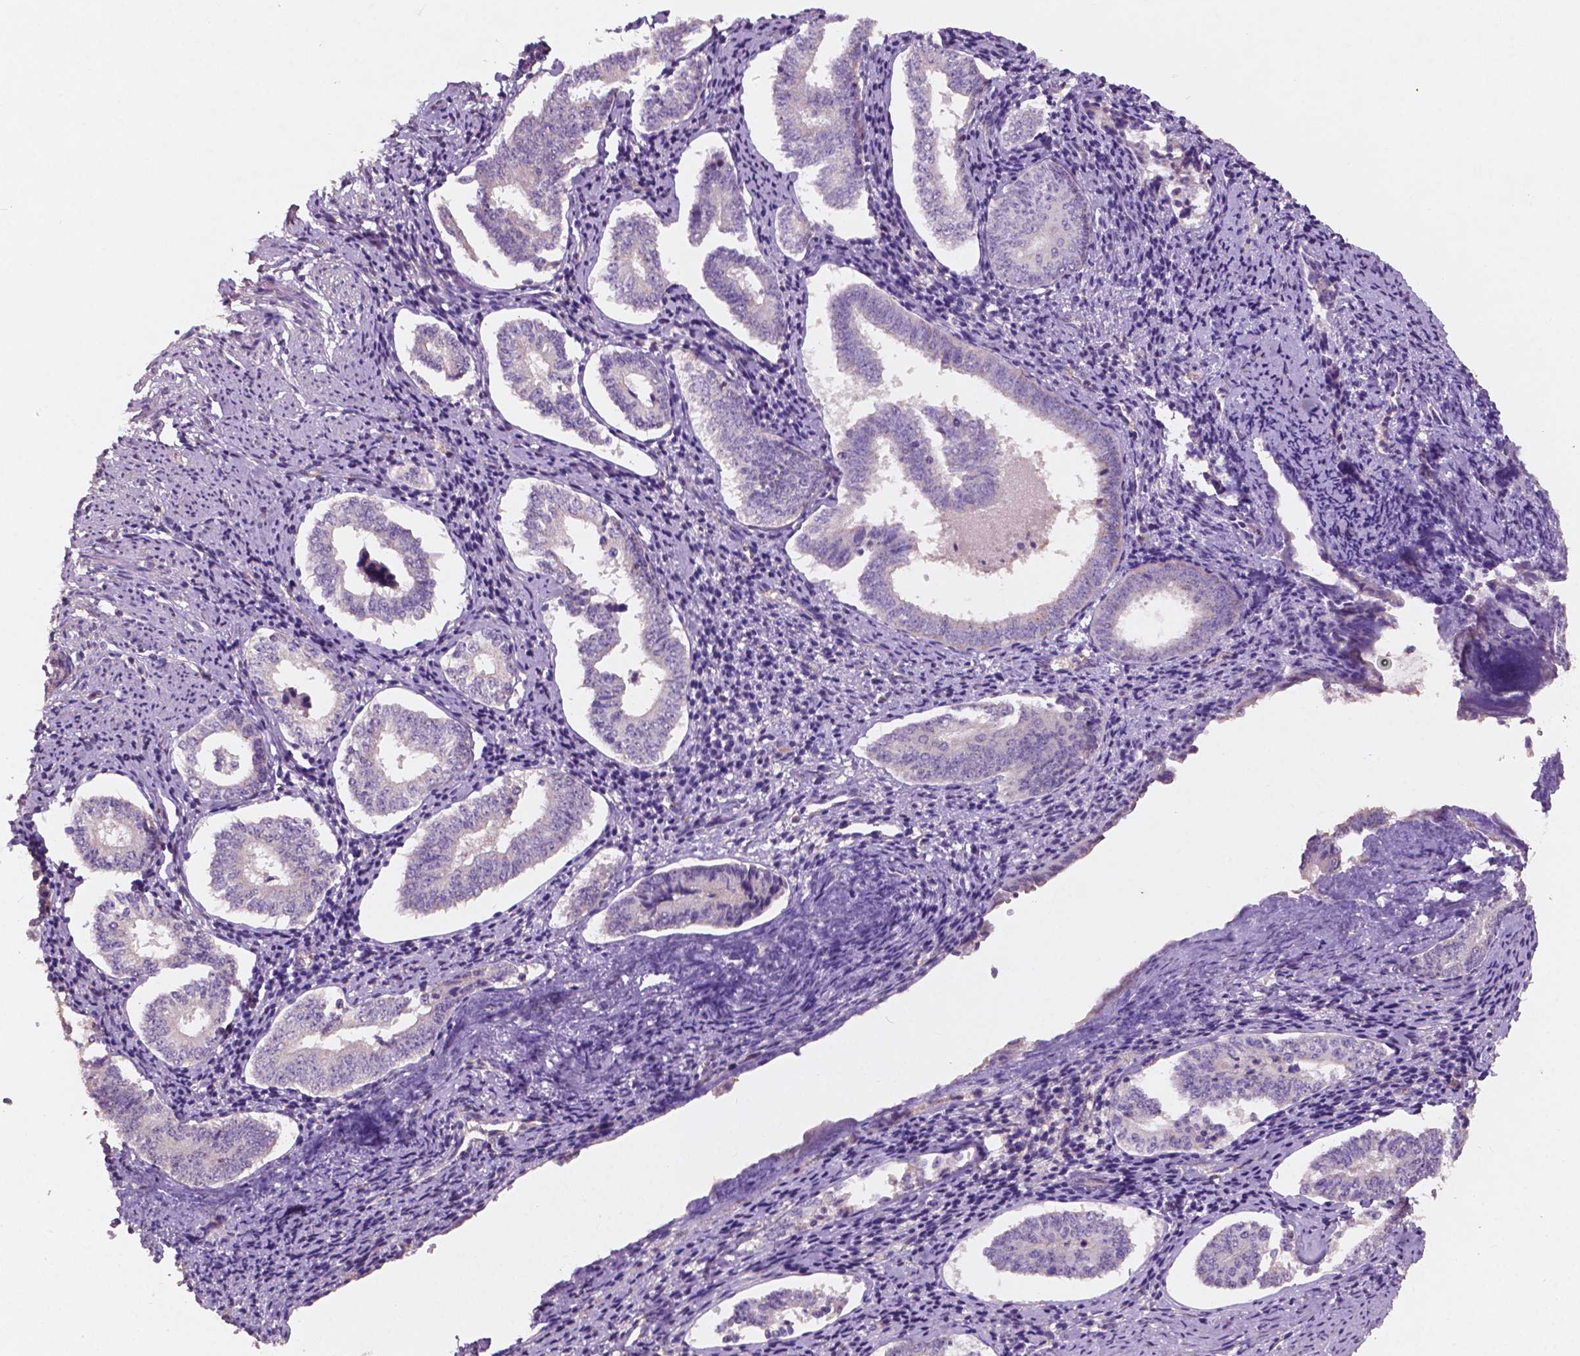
{"staining": {"intensity": "negative", "quantity": "none", "location": "none"}, "tissue": "cervical cancer", "cell_type": "Tumor cells", "image_type": "cancer", "snomed": [{"axis": "morphology", "description": "Squamous cell carcinoma, NOS"}, {"axis": "topography", "description": "Cervix"}], "caption": "A photomicrograph of squamous cell carcinoma (cervical) stained for a protein exhibits no brown staining in tumor cells.", "gene": "CHPT1", "patient": {"sex": "female", "age": 59}}